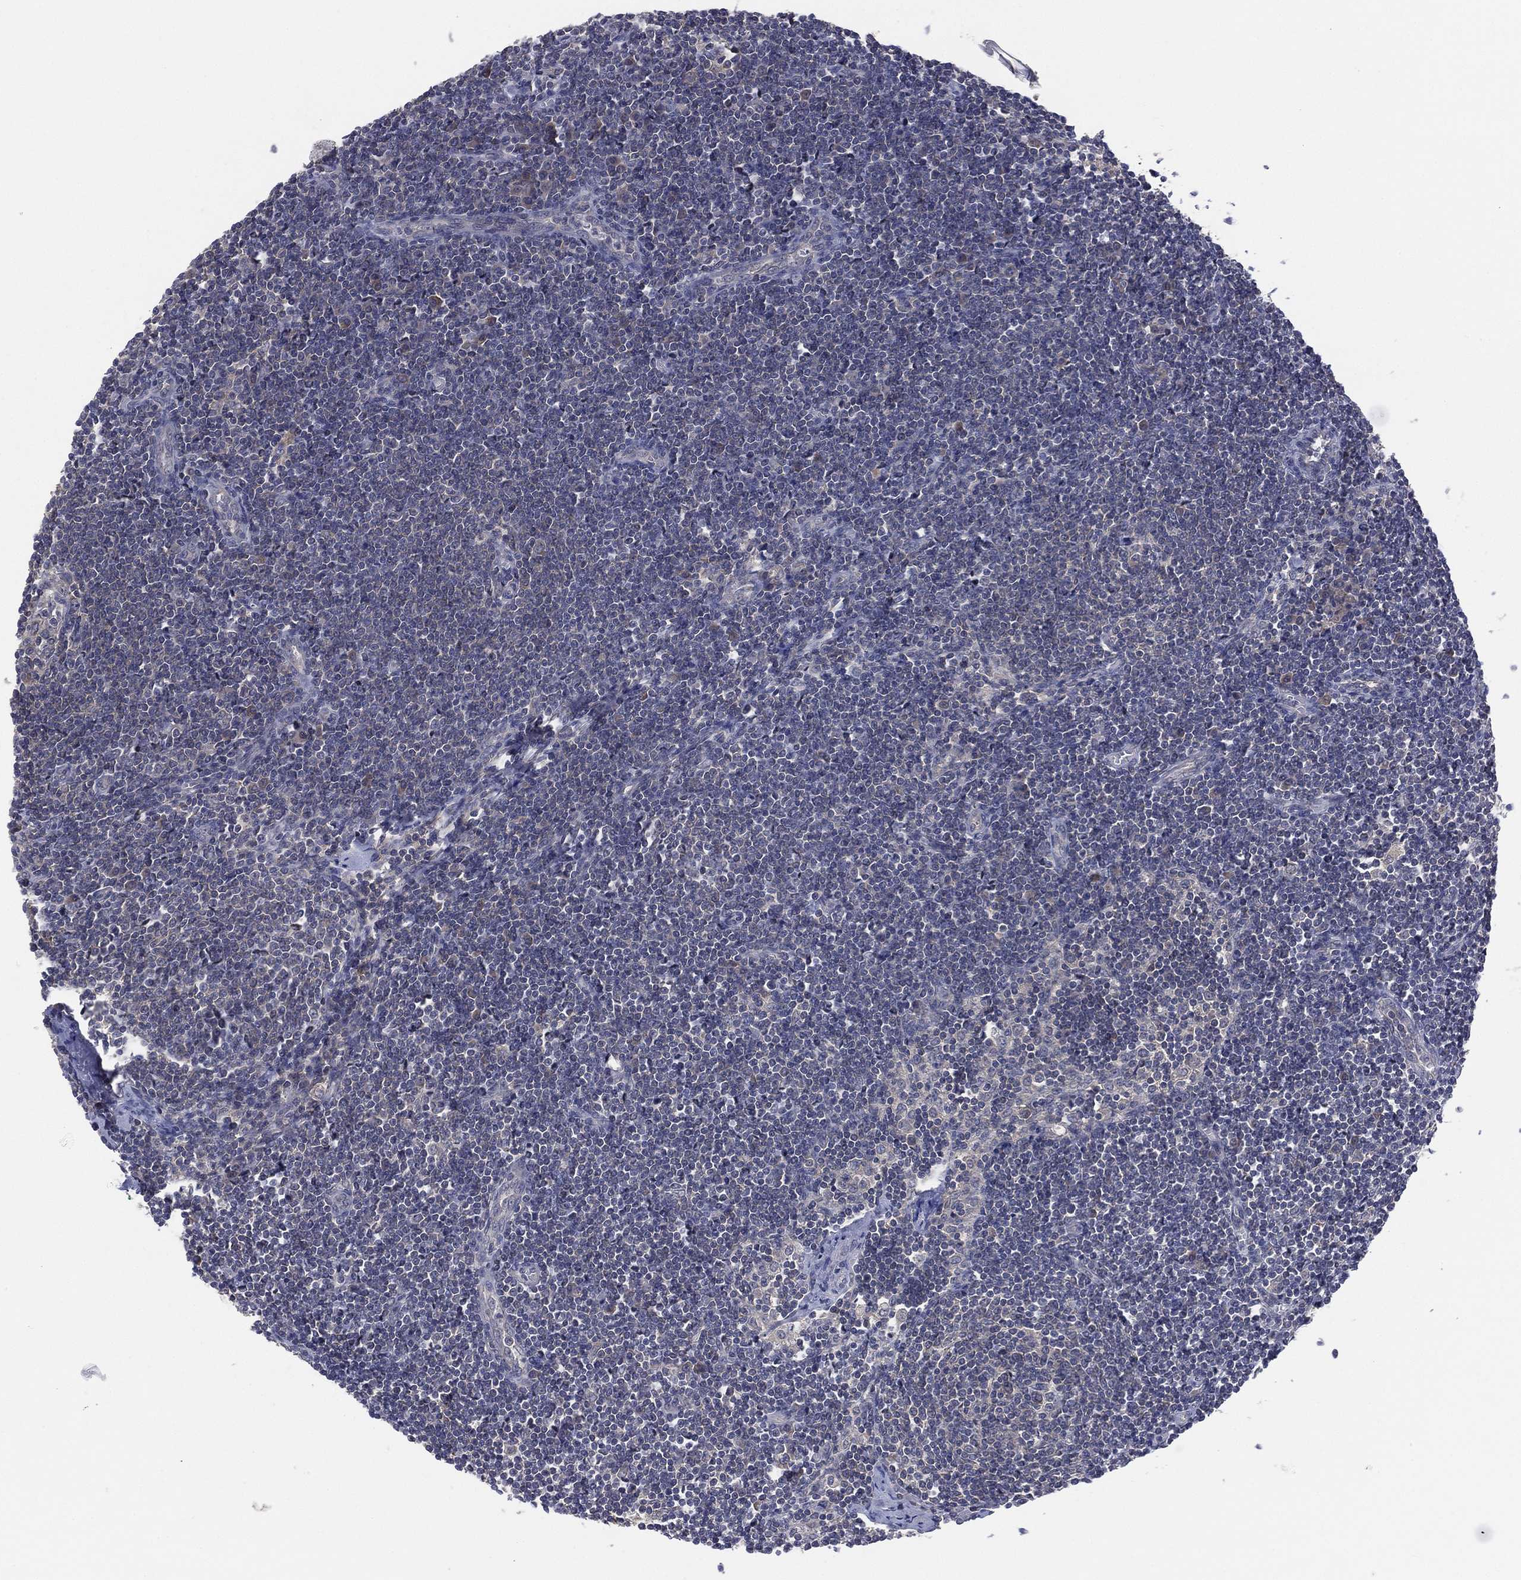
{"staining": {"intensity": "negative", "quantity": "none", "location": "none"}, "tissue": "lymph node", "cell_type": "Germinal center cells", "image_type": "normal", "snomed": [{"axis": "morphology", "description": "Normal tissue, NOS"}, {"axis": "morphology", "description": "Adenocarcinoma, NOS"}, {"axis": "topography", "description": "Lymph node"}, {"axis": "topography", "description": "Pancreas"}], "caption": "DAB immunohistochemical staining of benign lymph node demonstrates no significant staining in germinal center cells.", "gene": "MPP7", "patient": {"sex": "female", "age": 58}}